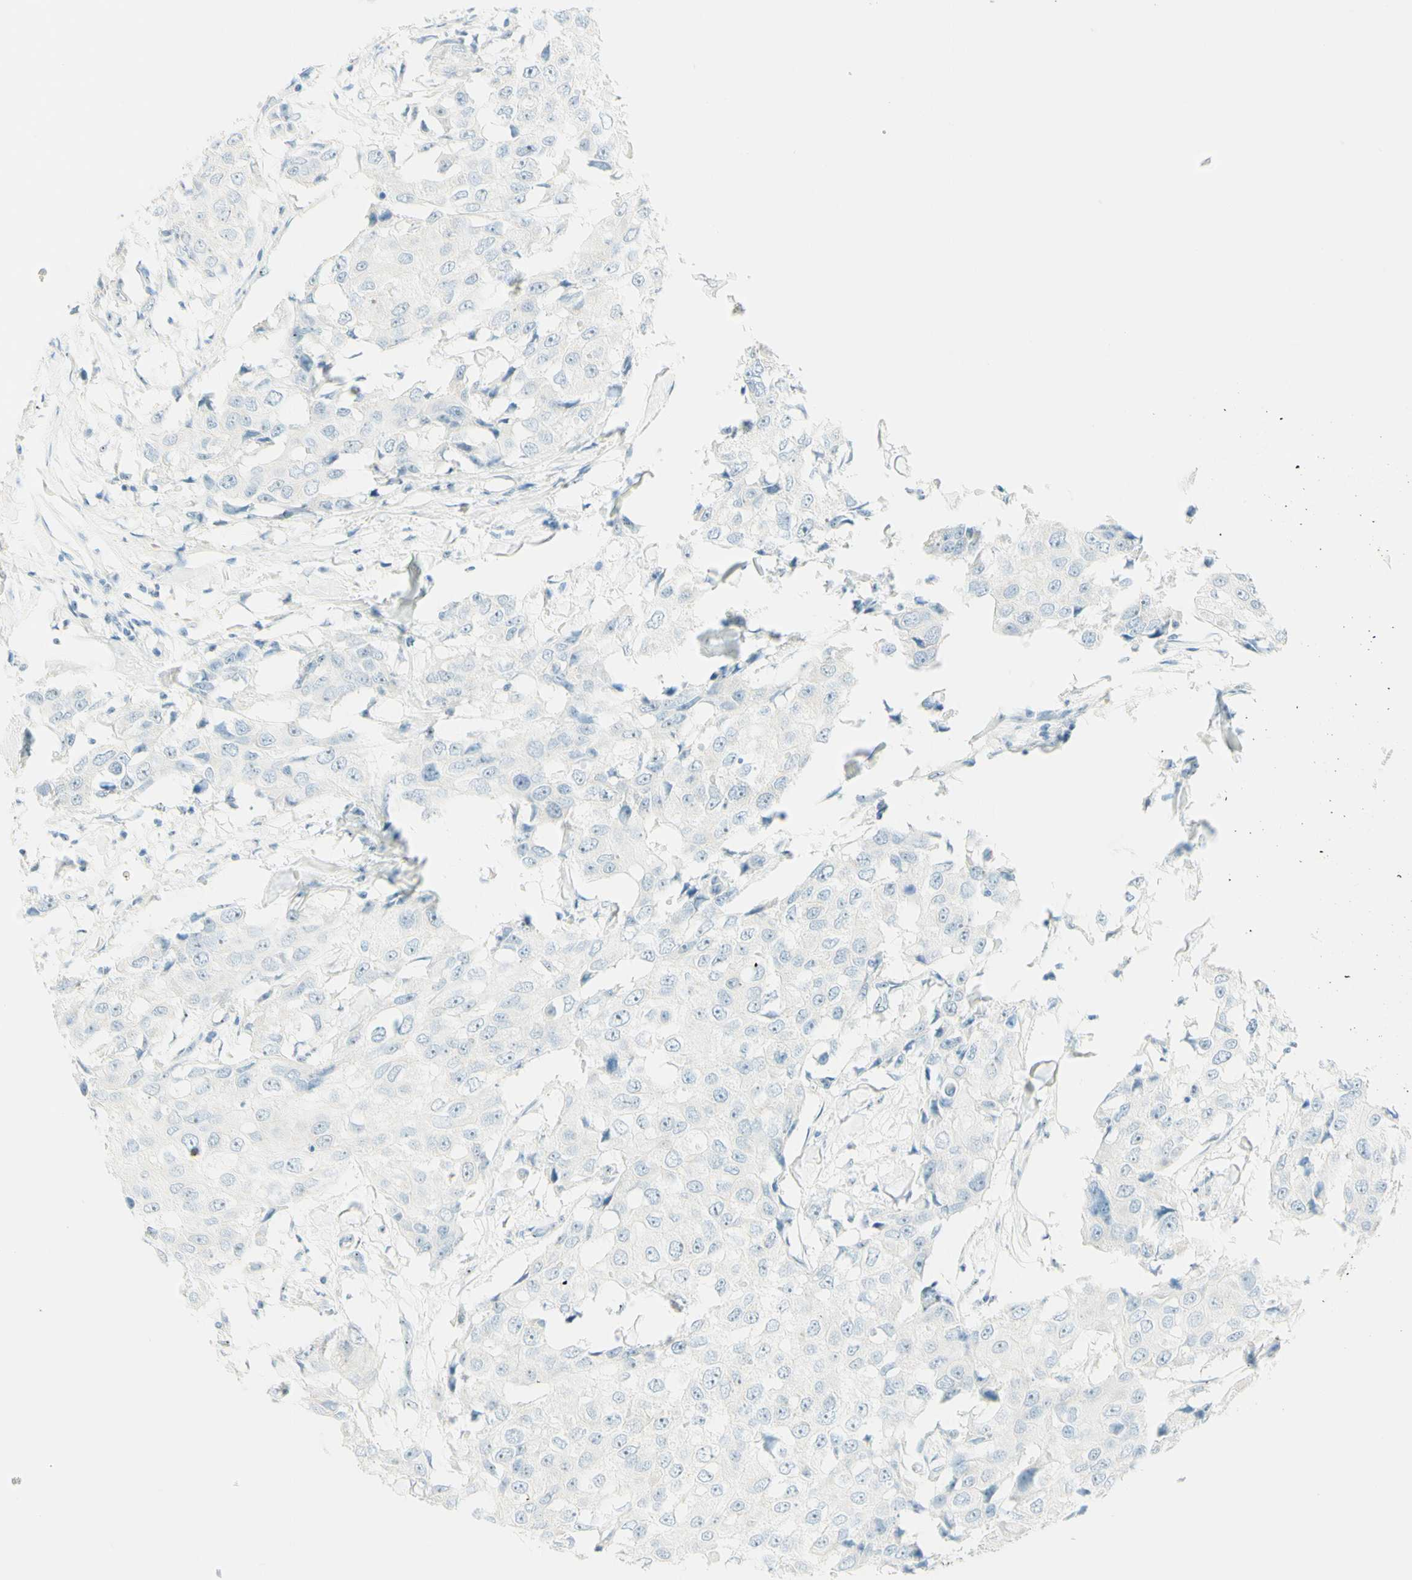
{"staining": {"intensity": "negative", "quantity": "none", "location": "none"}, "tissue": "breast cancer", "cell_type": "Tumor cells", "image_type": "cancer", "snomed": [{"axis": "morphology", "description": "Duct carcinoma"}, {"axis": "topography", "description": "Breast"}], "caption": "Tumor cells are negative for brown protein staining in breast cancer.", "gene": "FMR1NB", "patient": {"sex": "female", "age": 27}}